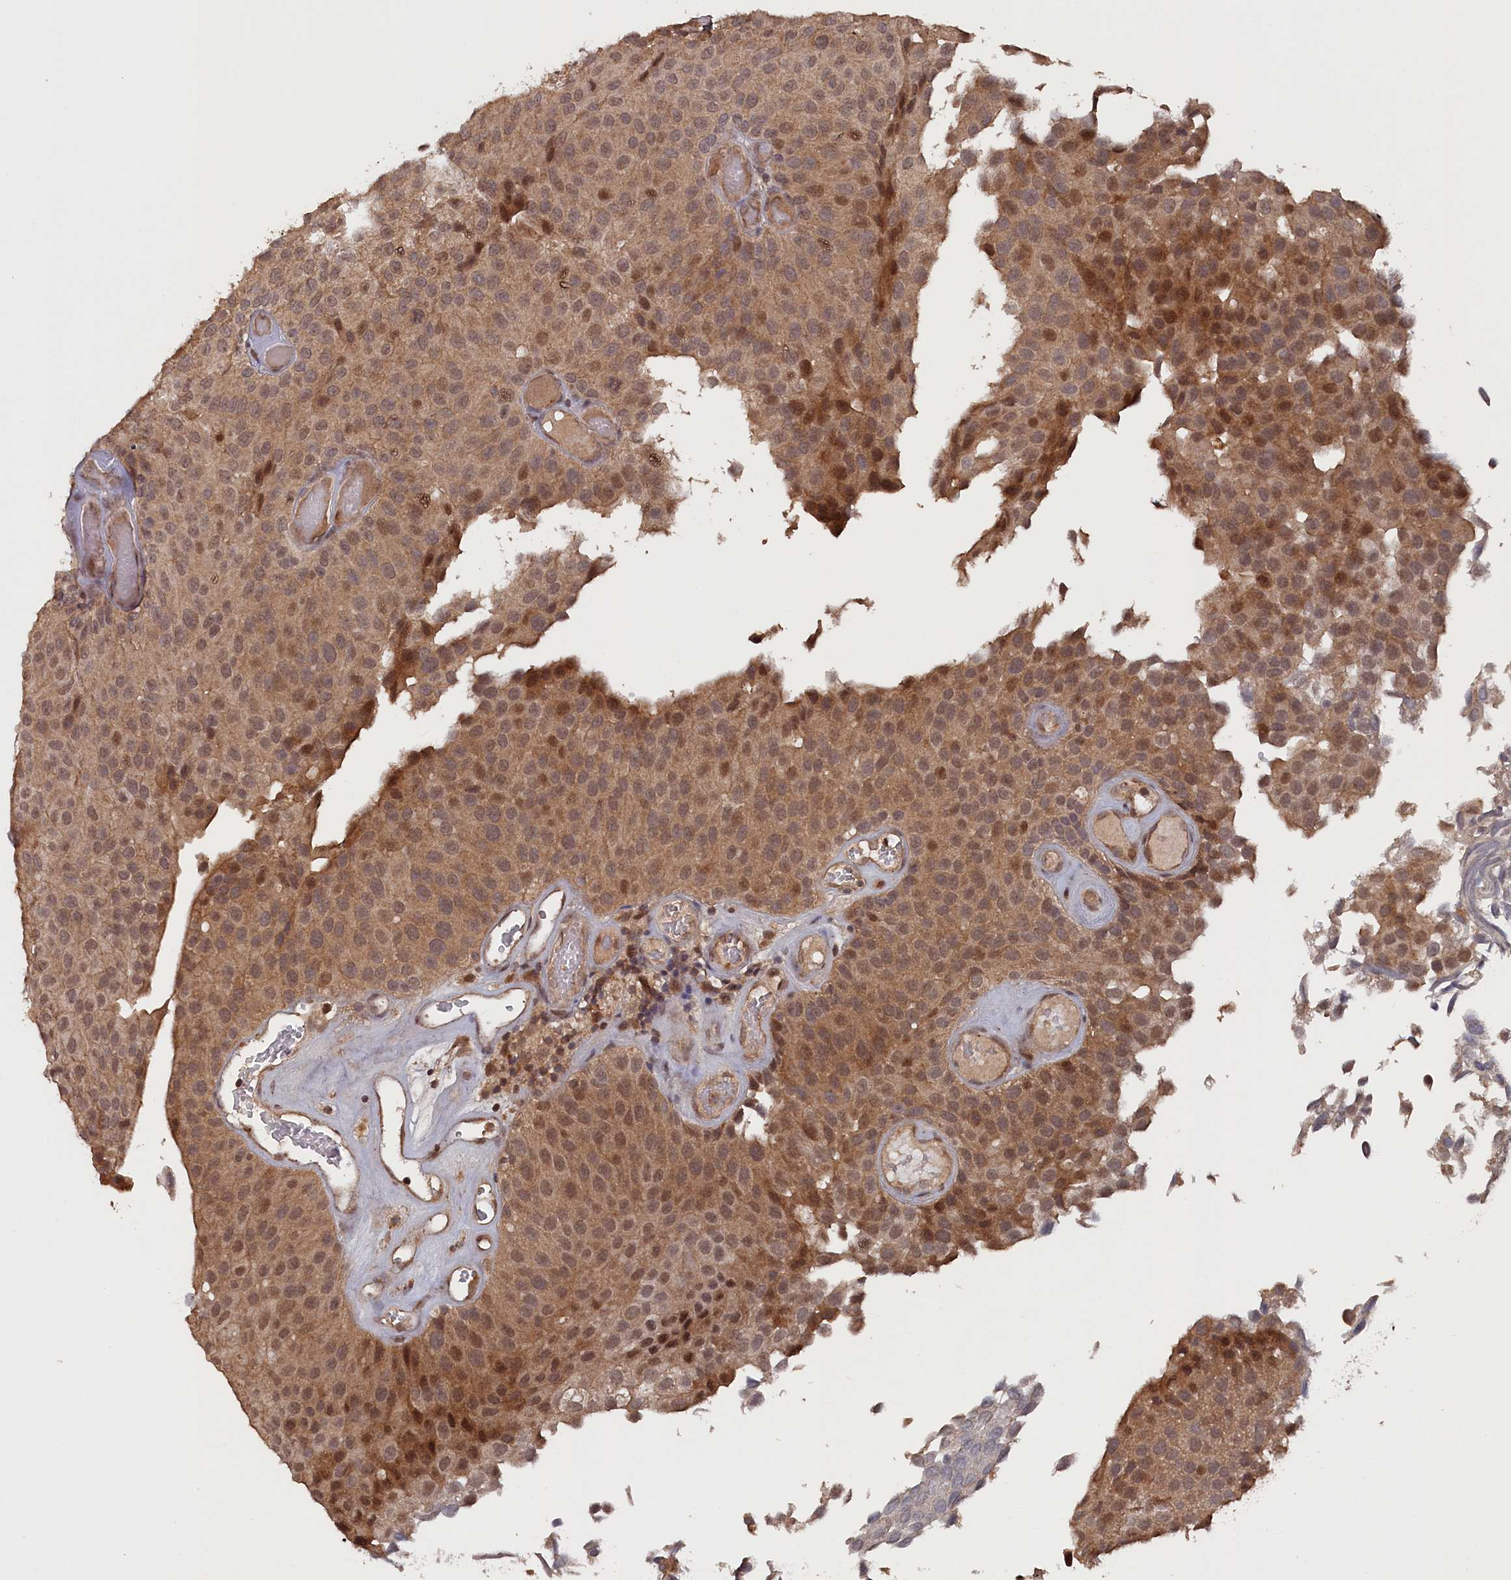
{"staining": {"intensity": "moderate", "quantity": ">75%", "location": "cytoplasmic/membranous,nuclear"}, "tissue": "urothelial cancer", "cell_type": "Tumor cells", "image_type": "cancer", "snomed": [{"axis": "morphology", "description": "Urothelial carcinoma, Low grade"}, {"axis": "topography", "description": "Urinary bladder"}], "caption": "Immunohistochemistry (IHC) staining of low-grade urothelial carcinoma, which exhibits medium levels of moderate cytoplasmic/membranous and nuclear positivity in about >75% of tumor cells indicating moderate cytoplasmic/membranous and nuclear protein expression. The staining was performed using DAB (brown) for protein detection and nuclei were counterstained in hematoxylin (blue).", "gene": "TMC5", "patient": {"sex": "male", "age": 89}}